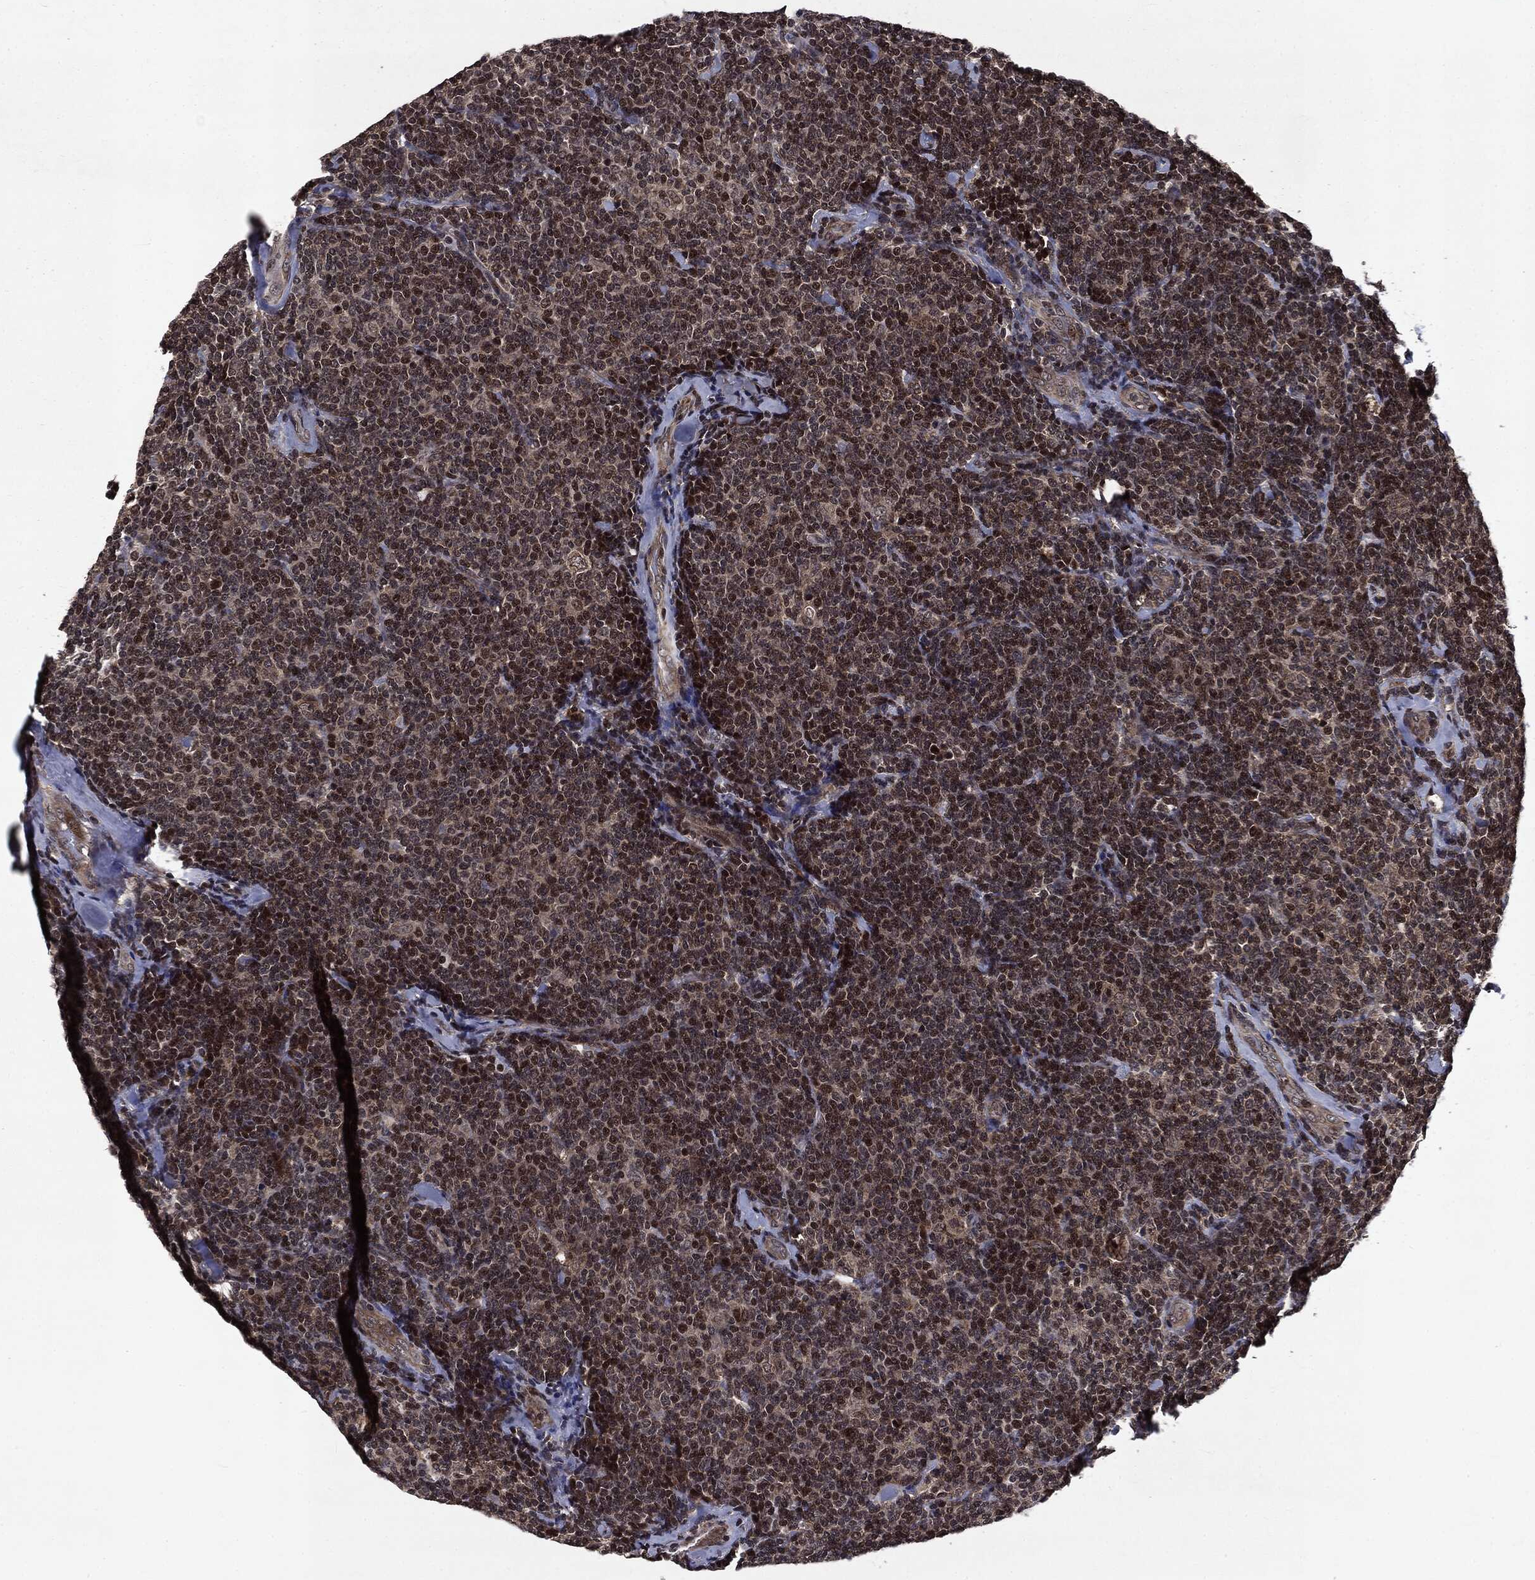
{"staining": {"intensity": "strong", "quantity": "25%-75%", "location": "nuclear"}, "tissue": "lymphoma", "cell_type": "Tumor cells", "image_type": "cancer", "snomed": [{"axis": "morphology", "description": "Malignant lymphoma, non-Hodgkin's type, Low grade"}, {"axis": "topography", "description": "Lymph node"}], "caption": "This micrograph shows lymphoma stained with immunohistochemistry to label a protein in brown. The nuclear of tumor cells show strong positivity for the protein. Nuclei are counter-stained blue.", "gene": "STAU2", "patient": {"sex": "female", "age": 56}}